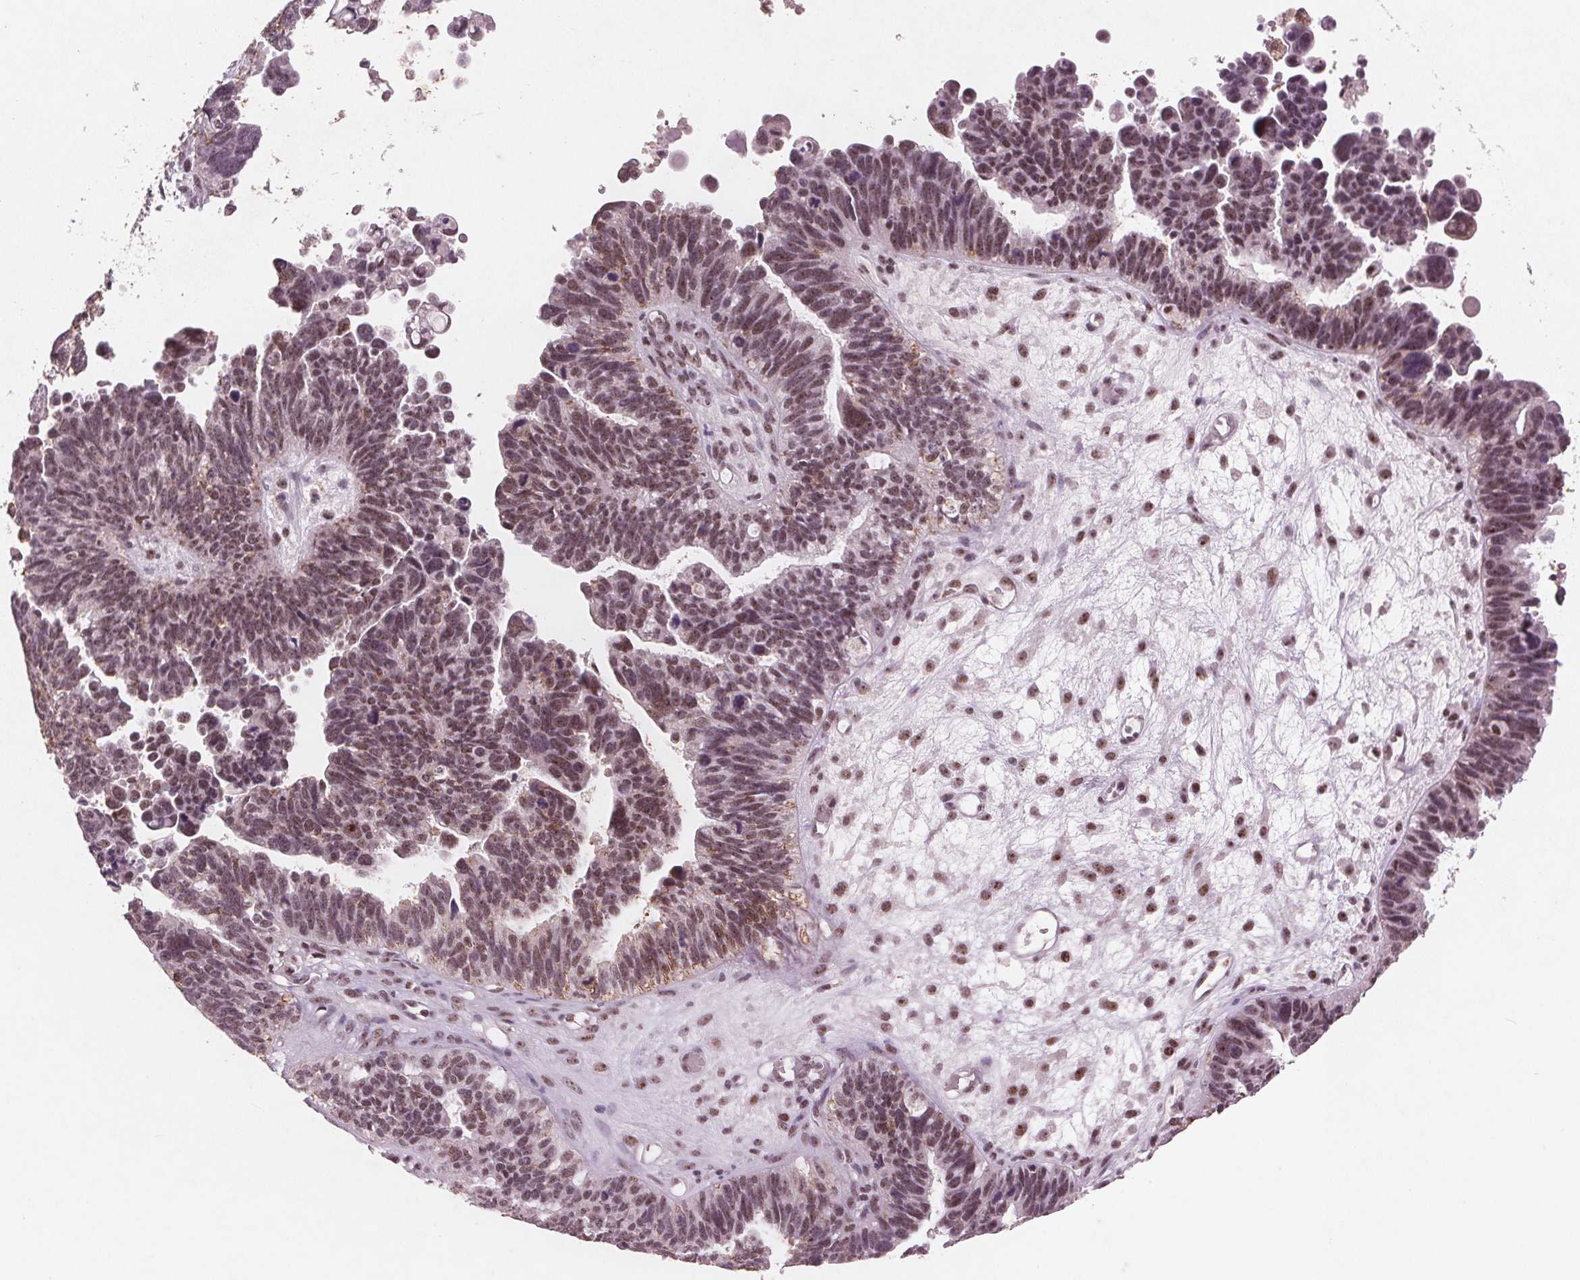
{"staining": {"intensity": "moderate", "quantity": ">75%", "location": "nuclear"}, "tissue": "ovarian cancer", "cell_type": "Tumor cells", "image_type": "cancer", "snomed": [{"axis": "morphology", "description": "Cystadenocarcinoma, serous, NOS"}, {"axis": "topography", "description": "Ovary"}], "caption": "Protein positivity by immunohistochemistry exhibits moderate nuclear staining in approximately >75% of tumor cells in ovarian cancer (serous cystadenocarcinoma).", "gene": "RPS6KA2", "patient": {"sex": "female", "age": 60}}